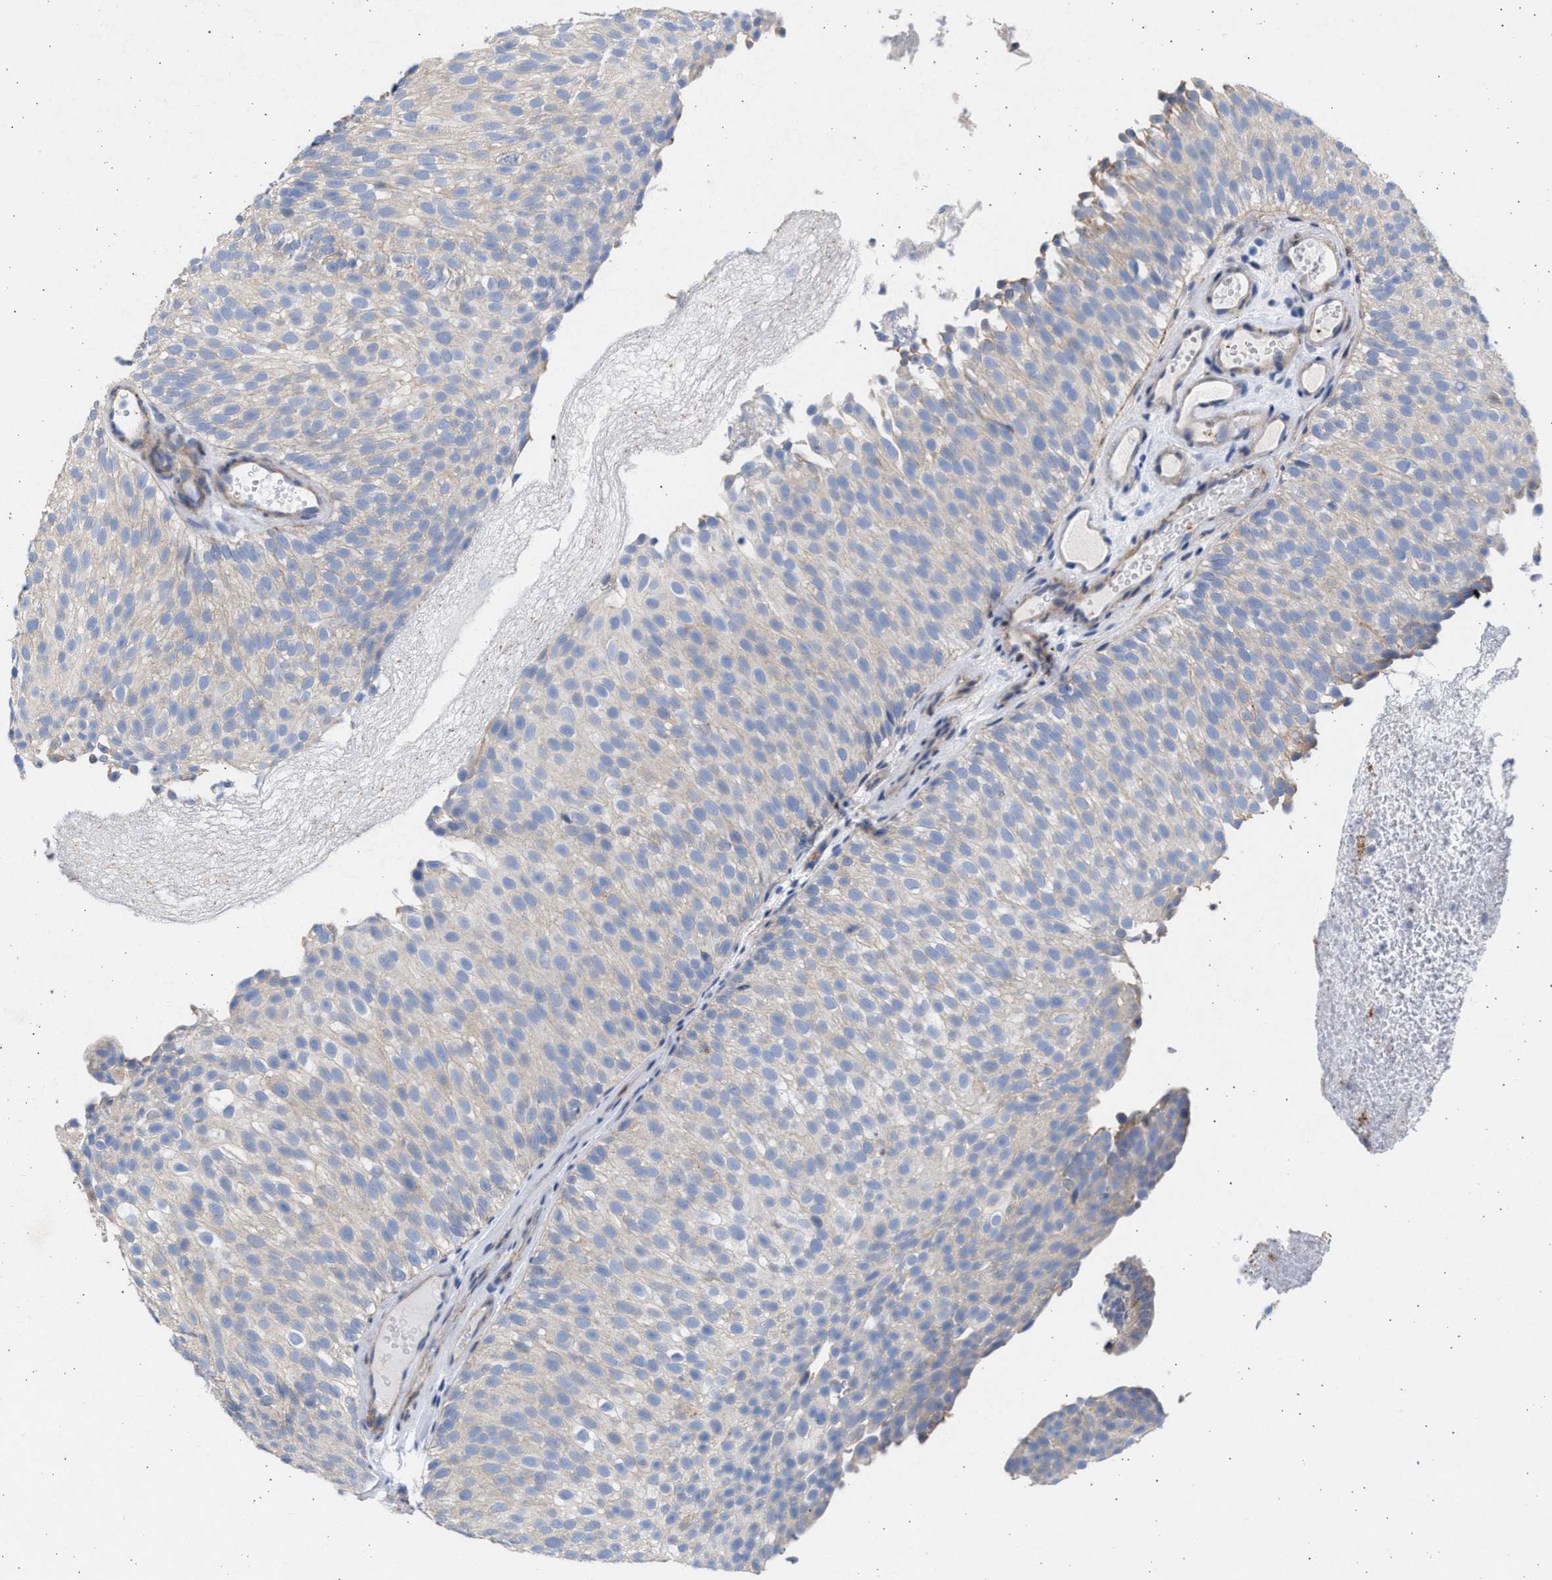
{"staining": {"intensity": "negative", "quantity": "none", "location": "none"}, "tissue": "urothelial cancer", "cell_type": "Tumor cells", "image_type": "cancer", "snomed": [{"axis": "morphology", "description": "Urothelial carcinoma, Low grade"}, {"axis": "topography", "description": "Urinary bladder"}], "caption": "A micrograph of urothelial cancer stained for a protein reveals no brown staining in tumor cells.", "gene": "NBR1", "patient": {"sex": "male", "age": 78}}